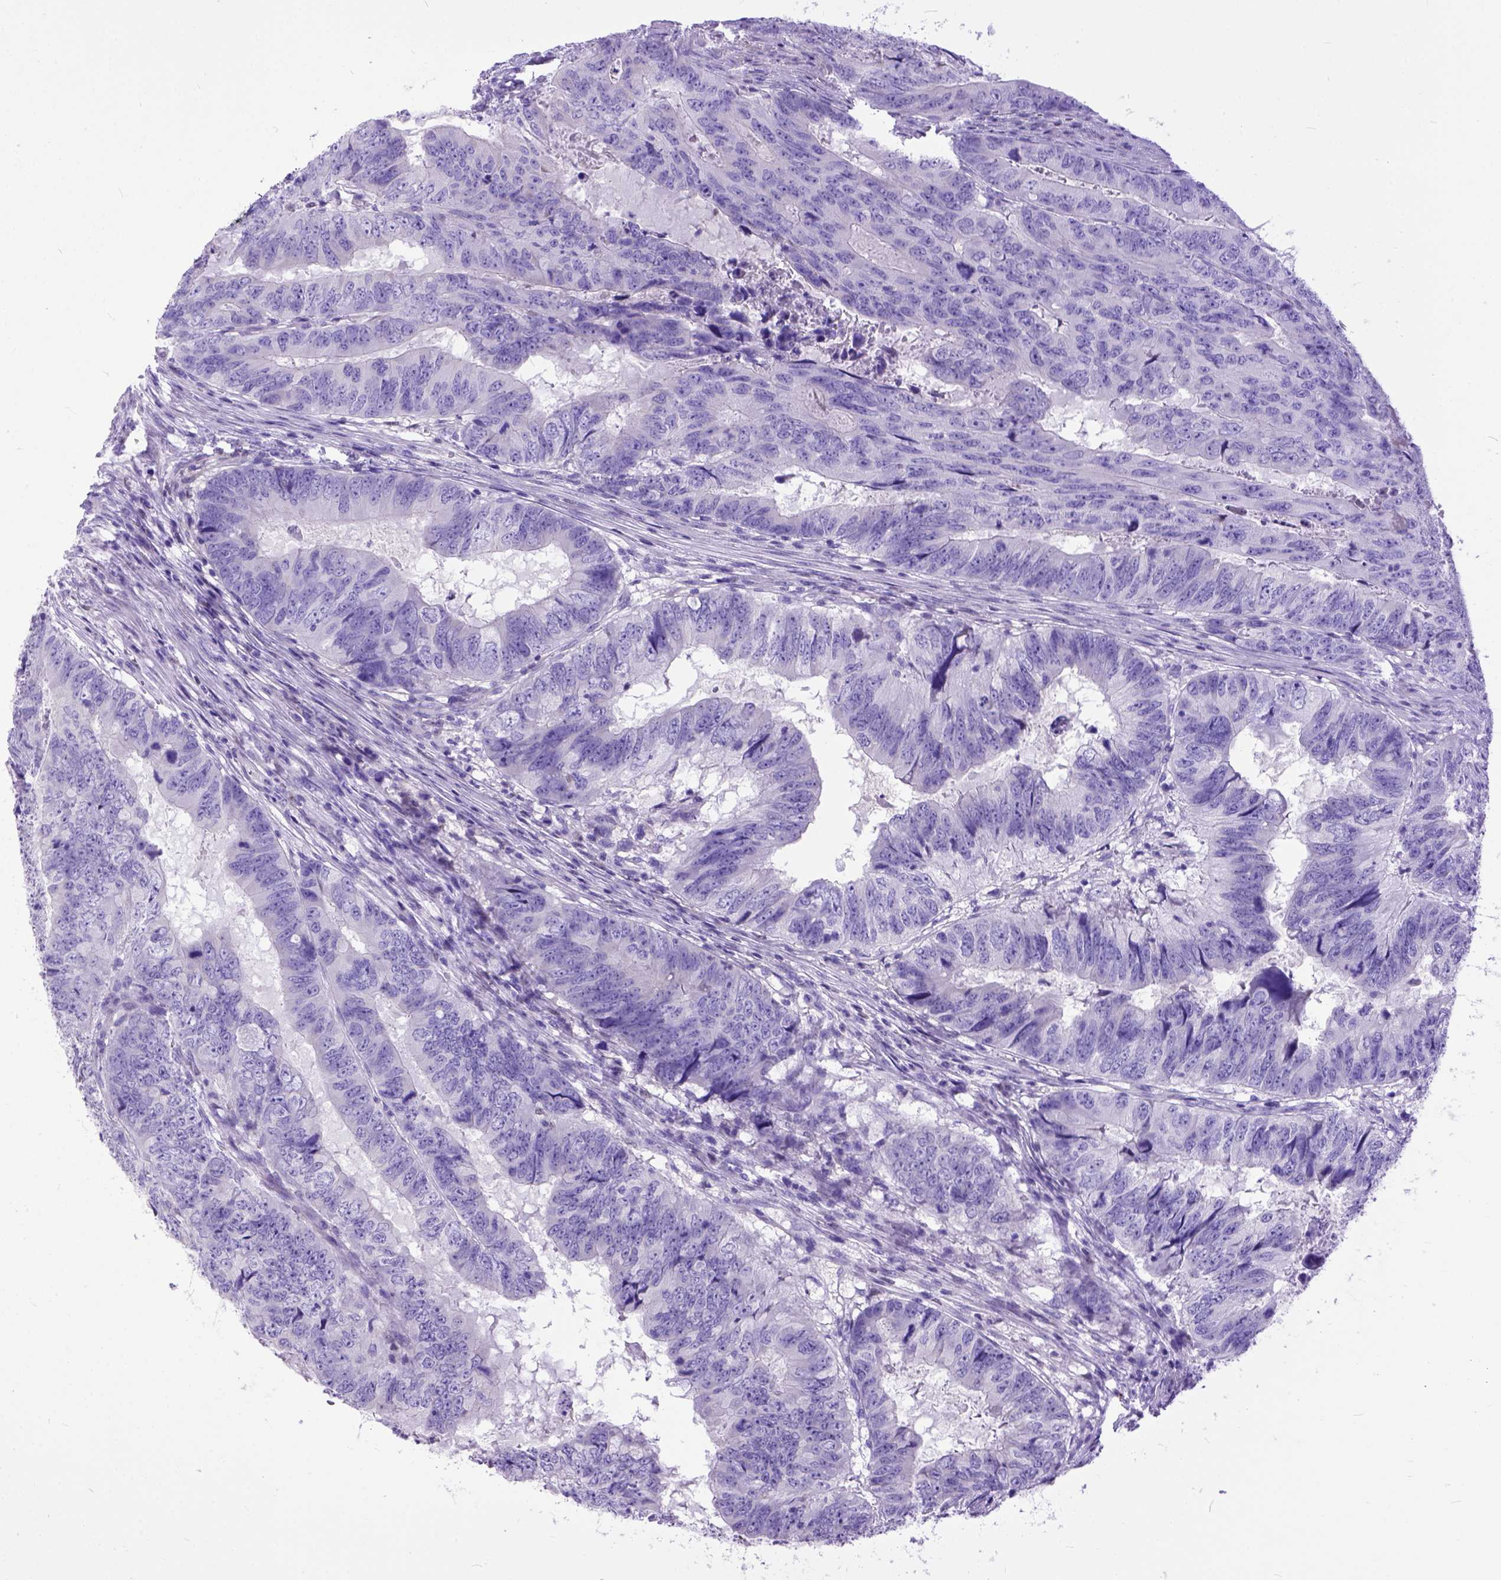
{"staining": {"intensity": "negative", "quantity": "none", "location": "none"}, "tissue": "colorectal cancer", "cell_type": "Tumor cells", "image_type": "cancer", "snomed": [{"axis": "morphology", "description": "Adenocarcinoma, NOS"}, {"axis": "topography", "description": "Colon"}], "caption": "Tumor cells show no significant protein expression in colorectal adenocarcinoma.", "gene": "CRB1", "patient": {"sex": "male", "age": 79}}